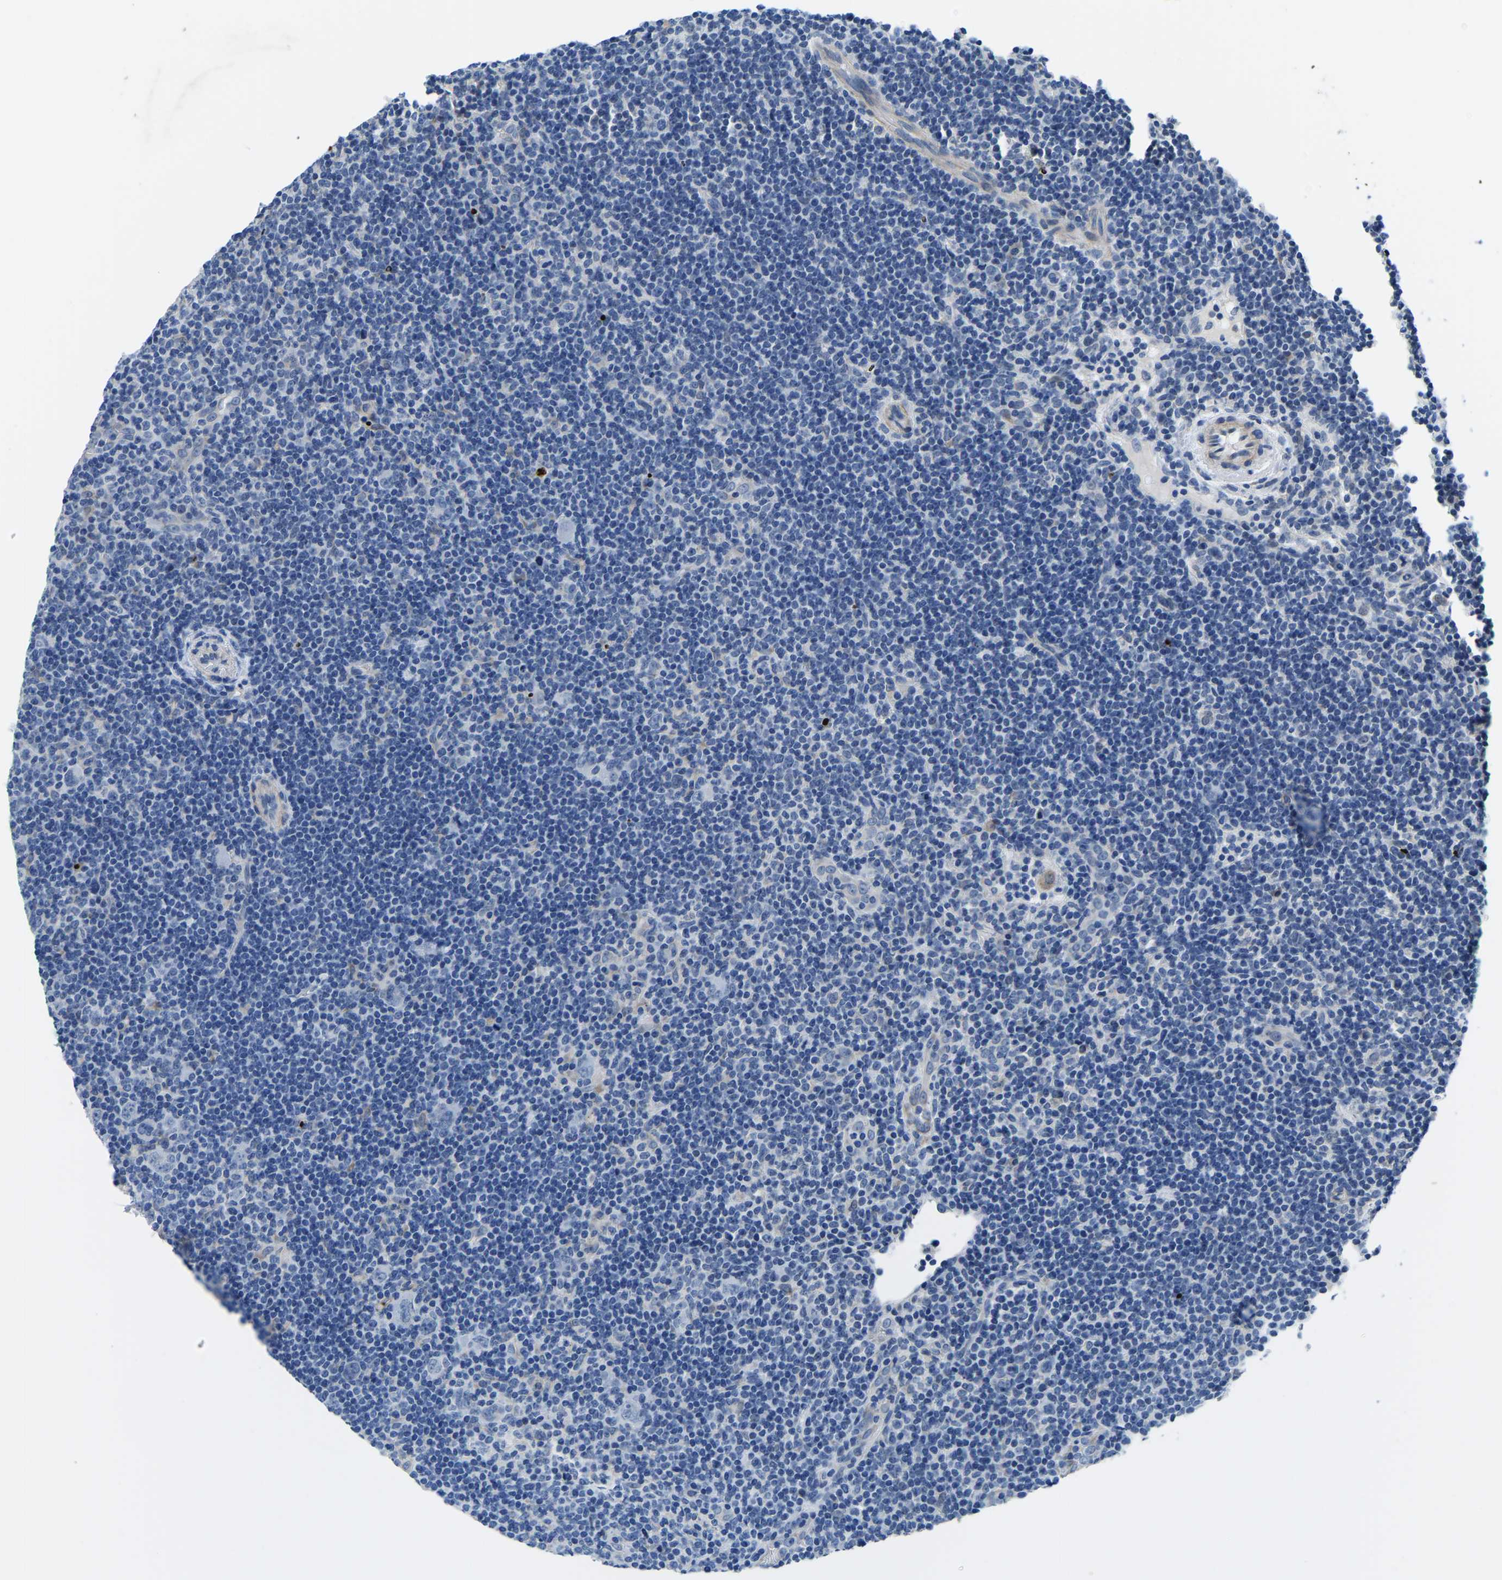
{"staining": {"intensity": "negative", "quantity": "none", "location": "none"}, "tissue": "lymphoma", "cell_type": "Tumor cells", "image_type": "cancer", "snomed": [{"axis": "morphology", "description": "Hodgkin's disease, NOS"}, {"axis": "topography", "description": "Lymph node"}], "caption": "This image is of lymphoma stained with immunohistochemistry to label a protein in brown with the nuclei are counter-stained blue. There is no expression in tumor cells.", "gene": "LIAS", "patient": {"sex": "female", "age": 57}}